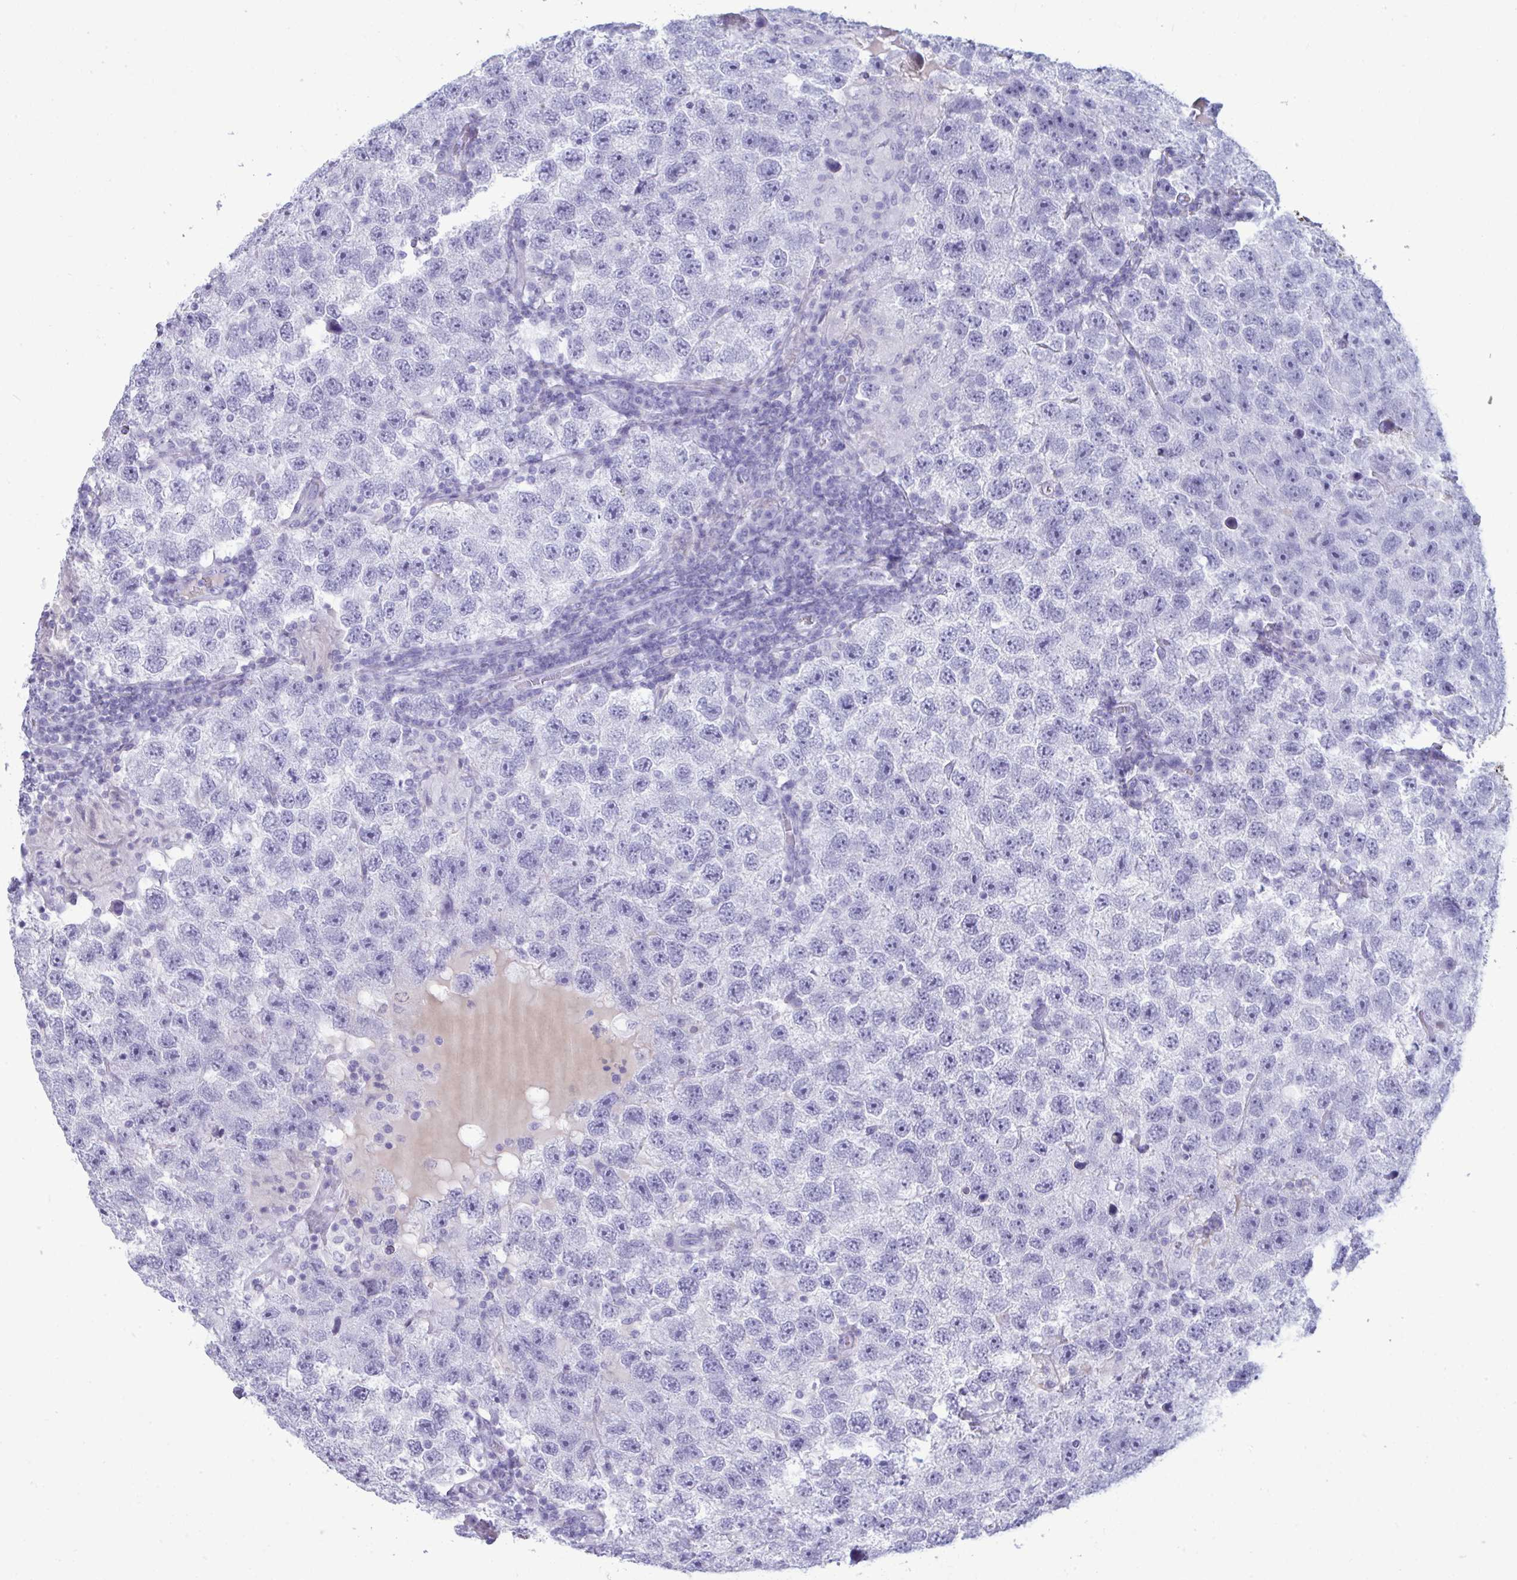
{"staining": {"intensity": "negative", "quantity": "none", "location": "none"}, "tissue": "testis cancer", "cell_type": "Tumor cells", "image_type": "cancer", "snomed": [{"axis": "morphology", "description": "Seminoma, NOS"}, {"axis": "topography", "description": "Testis"}], "caption": "Immunohistochemistry (IHC) image of human testis cancer stained for a protein (brown), which reveals no expression in tumor cells.", "gene": "ANKRD60", "patient": {"sex": "male", "age": 26}}